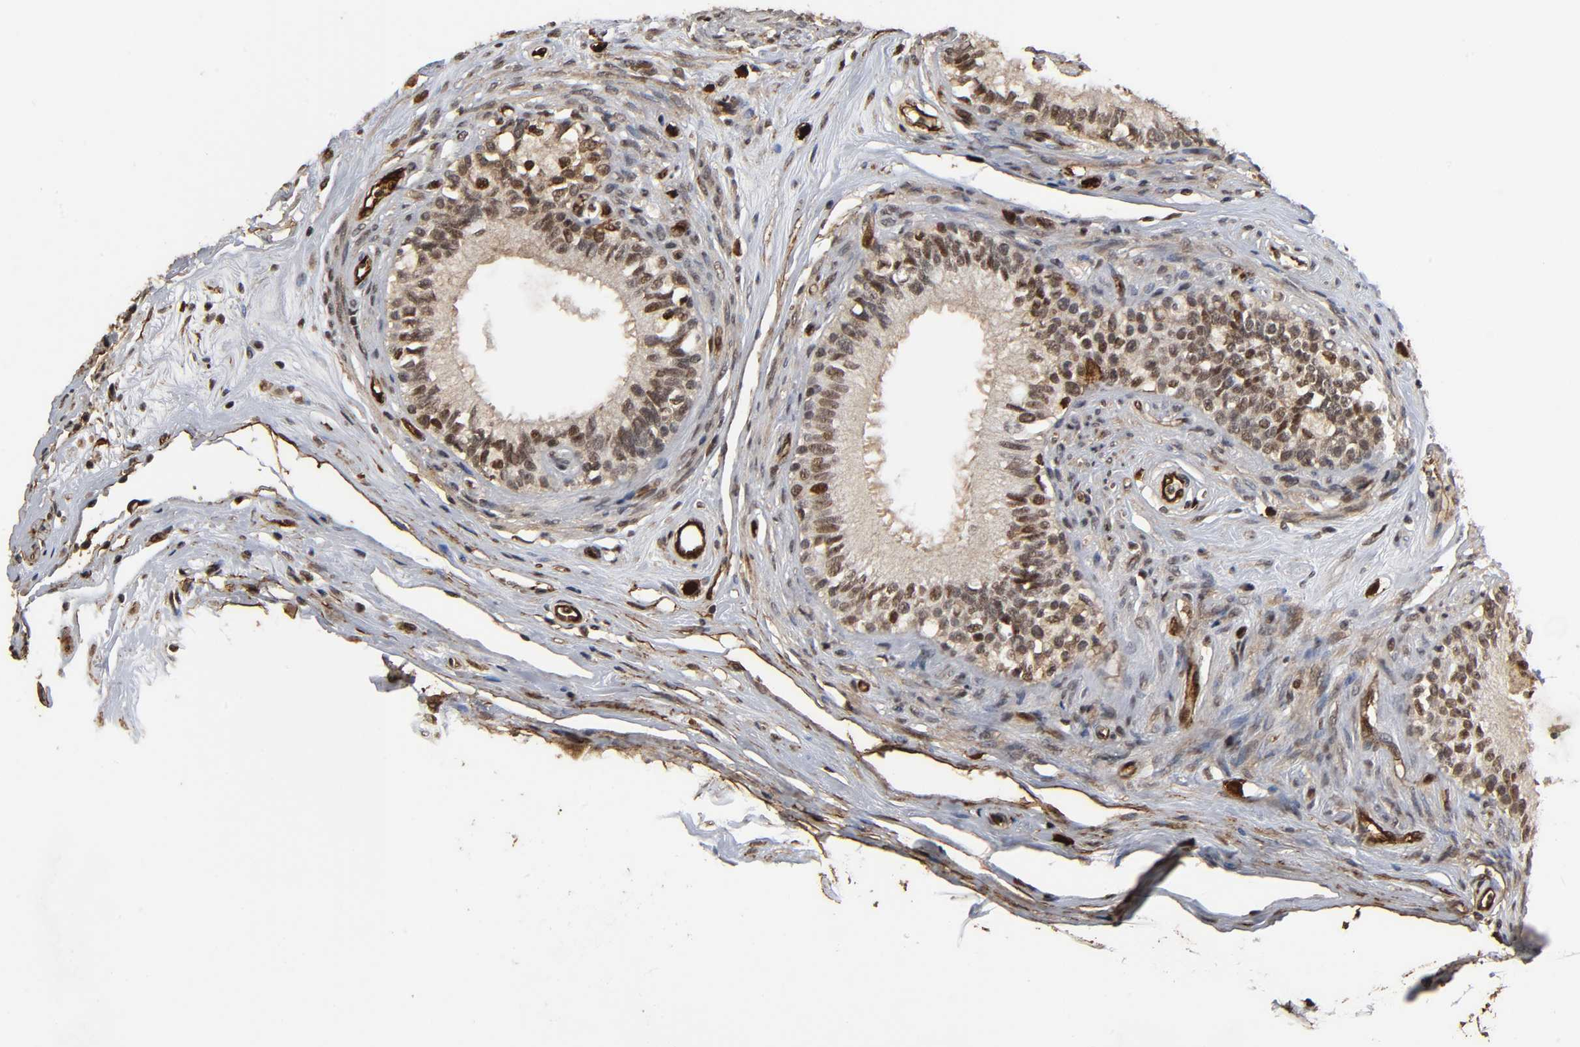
{"staining": {"intensity": "moderate", "quantity": "25%-75%", "location": "cytoplasmic/membranous,nuclear"}, "tissue": "epididymis", "cell_type": "Glandular cells", "image_type": "normal", "snomed": [{"axis": "morphology", "description": "Normal tissue, NOS"}, {"axis": "morphology", "description": "Inflammation, NOS"}, {"axis": "topography", "description": "Epididymis"}], "caption": "Glandular cells exhibit moderate cytoplasmic/membranous,nuclear positivity in approximately 25%-75% of cells in unremarkable epididymis.", "gene": "AHNAK2", "patient": {"sex": "male", "age": 84}}